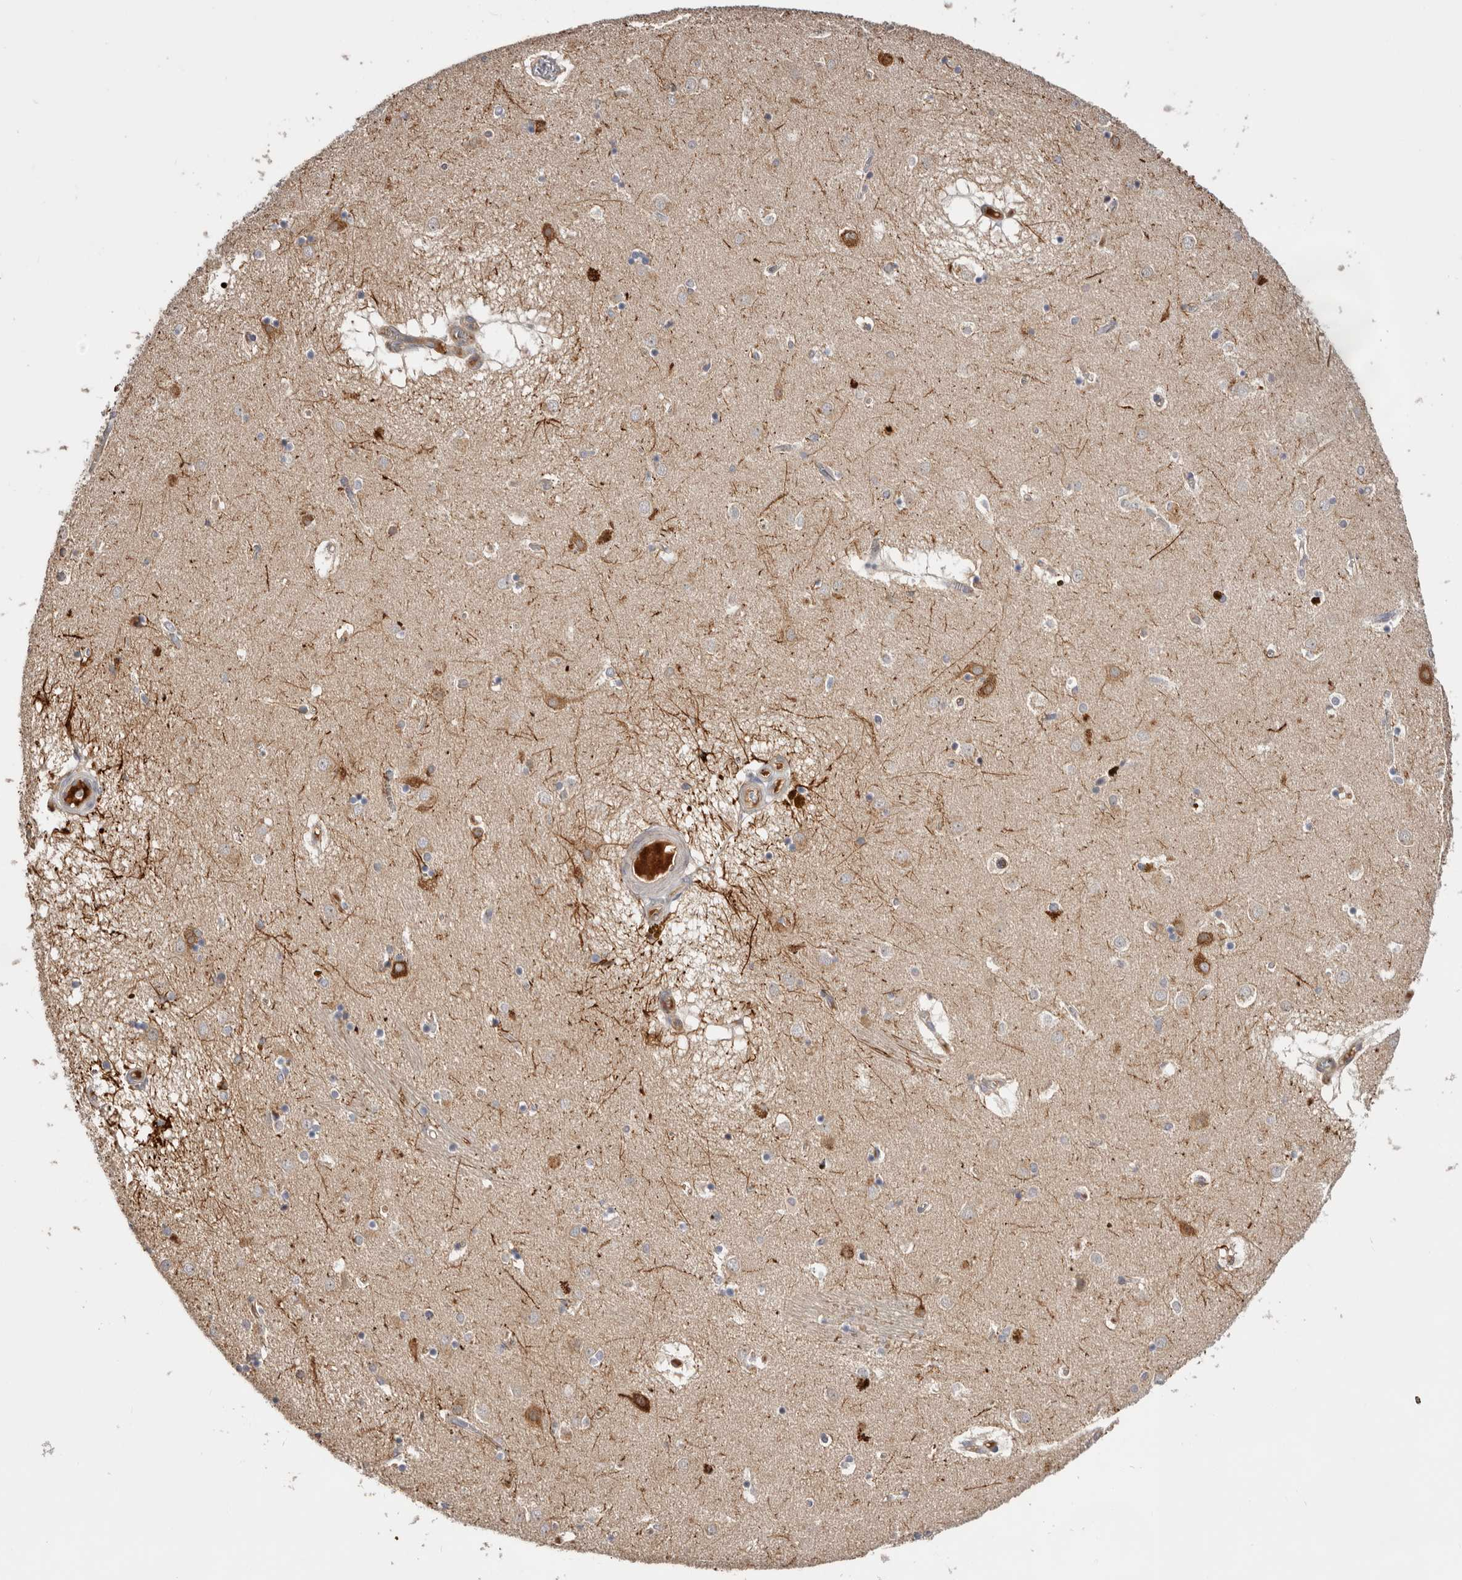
{"staining": {"intensity": "negative", "quantity": "none", "location": "none"}, "tissue": "caudate", "cell_type": "Glial cells", "image_type": "normal", "snomed": [{"axis": "morphology", "description": "Normal tissue, NOS"}, {"axis": "topography", "description": "Lateral ventricle wall"}], "caption": "There is no significant expression in glial cells of caudate. (Stains: DAB immunohistochemistry with hematoxylin counter stain, Microscopy: brightfield microscopy at high magnification).", "gene": "DOP1A", "patient": {"sex": "male", "age": 70}}